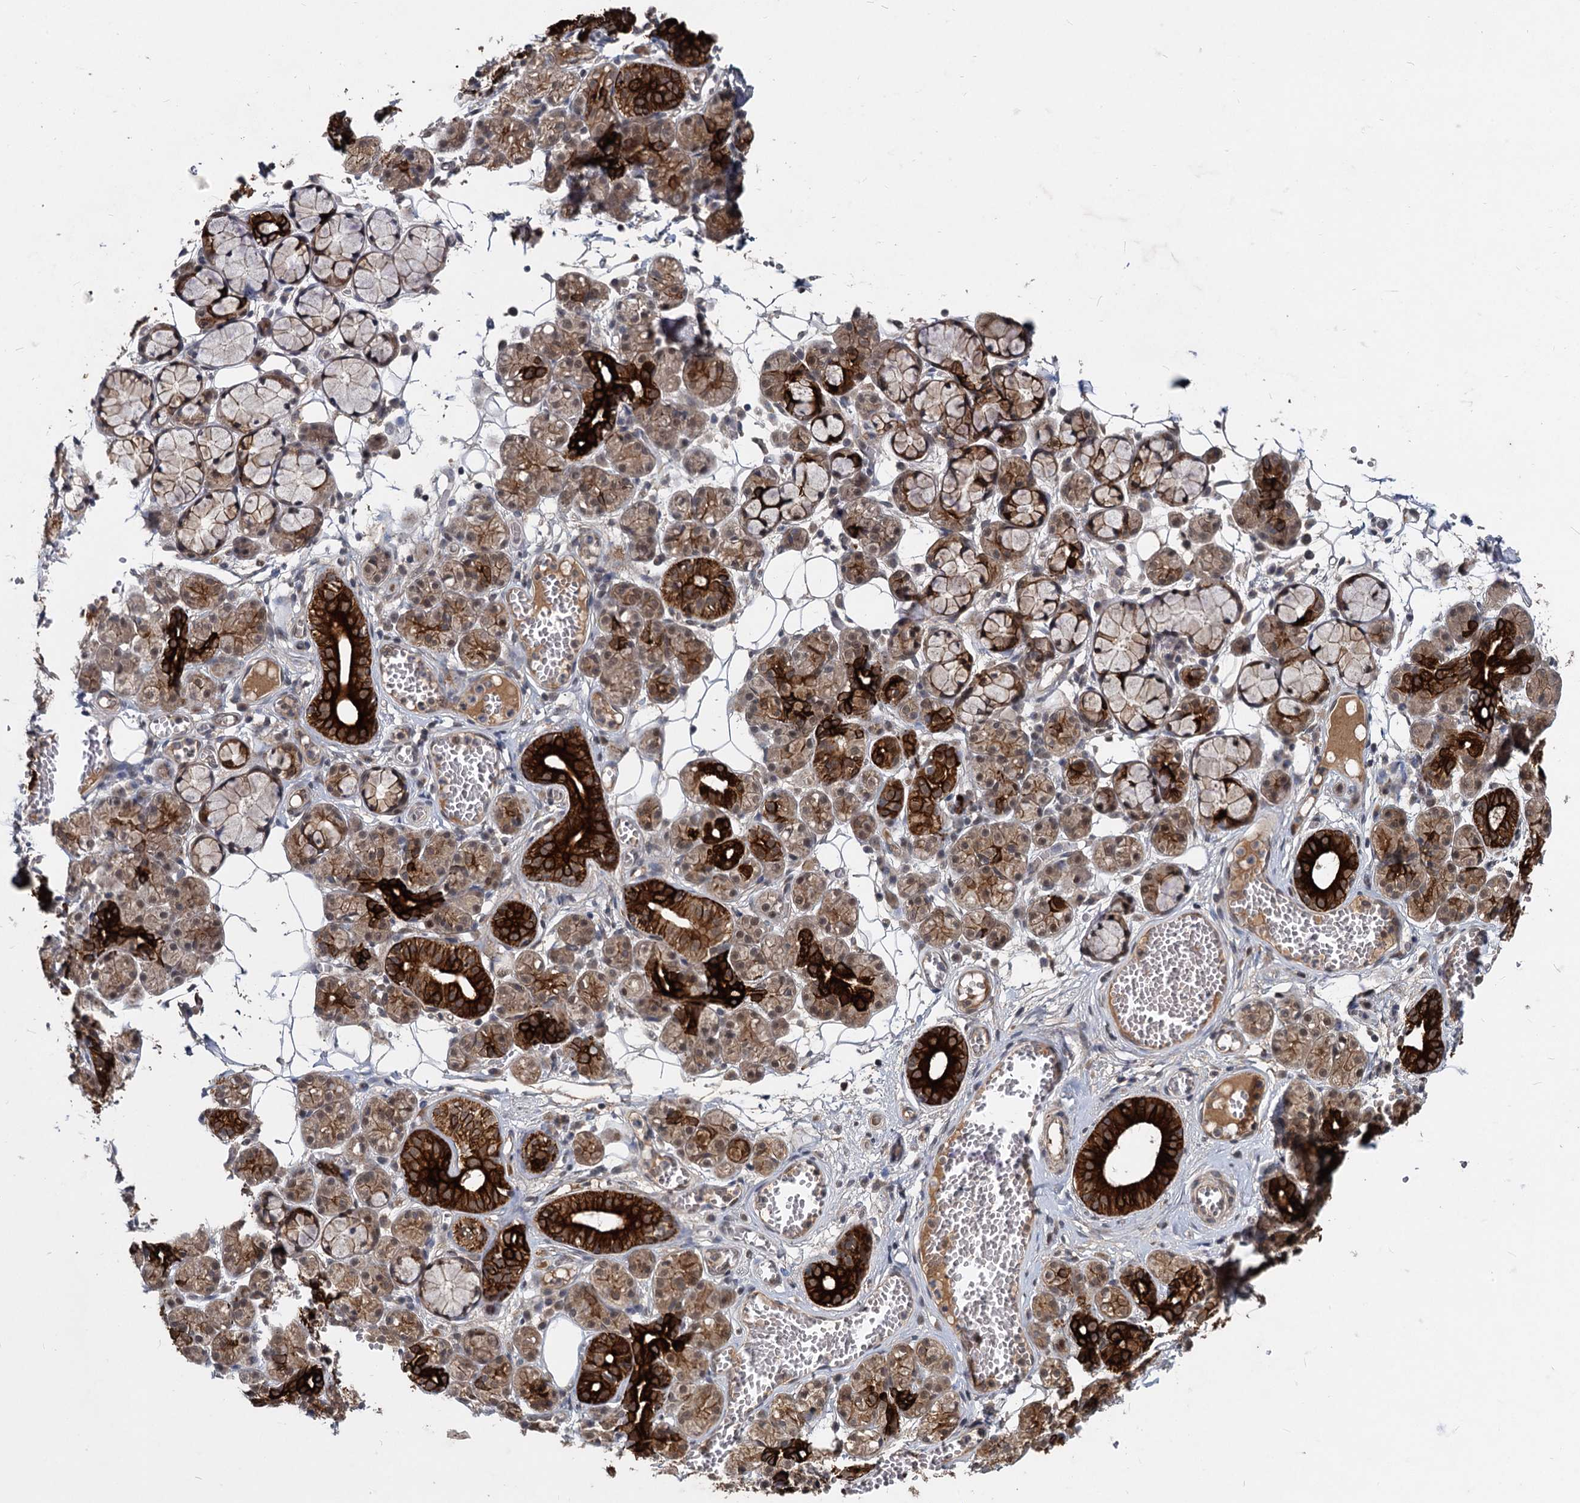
{"staining": {"intensity": "strong", "quantity": "25%-75%", "location": "cytoplasmic/membranous"}, "tissue": "salivary gland", "cell_type": "Glandular cells", "image_type": "normal", "snomed": [{"axis": "morphology", "description": "Normal tissue, NOS"}, {"axis": "topography", "description": "Salivary gland"}], "caption": "Salivary gland stained with immunohistochemistry exhibits strong cytoplasmic/membranous staining in approximately 25%-75% of glandular cells.", "gene": "RITA1", "patient": {"sex": "male", "age": 63}}